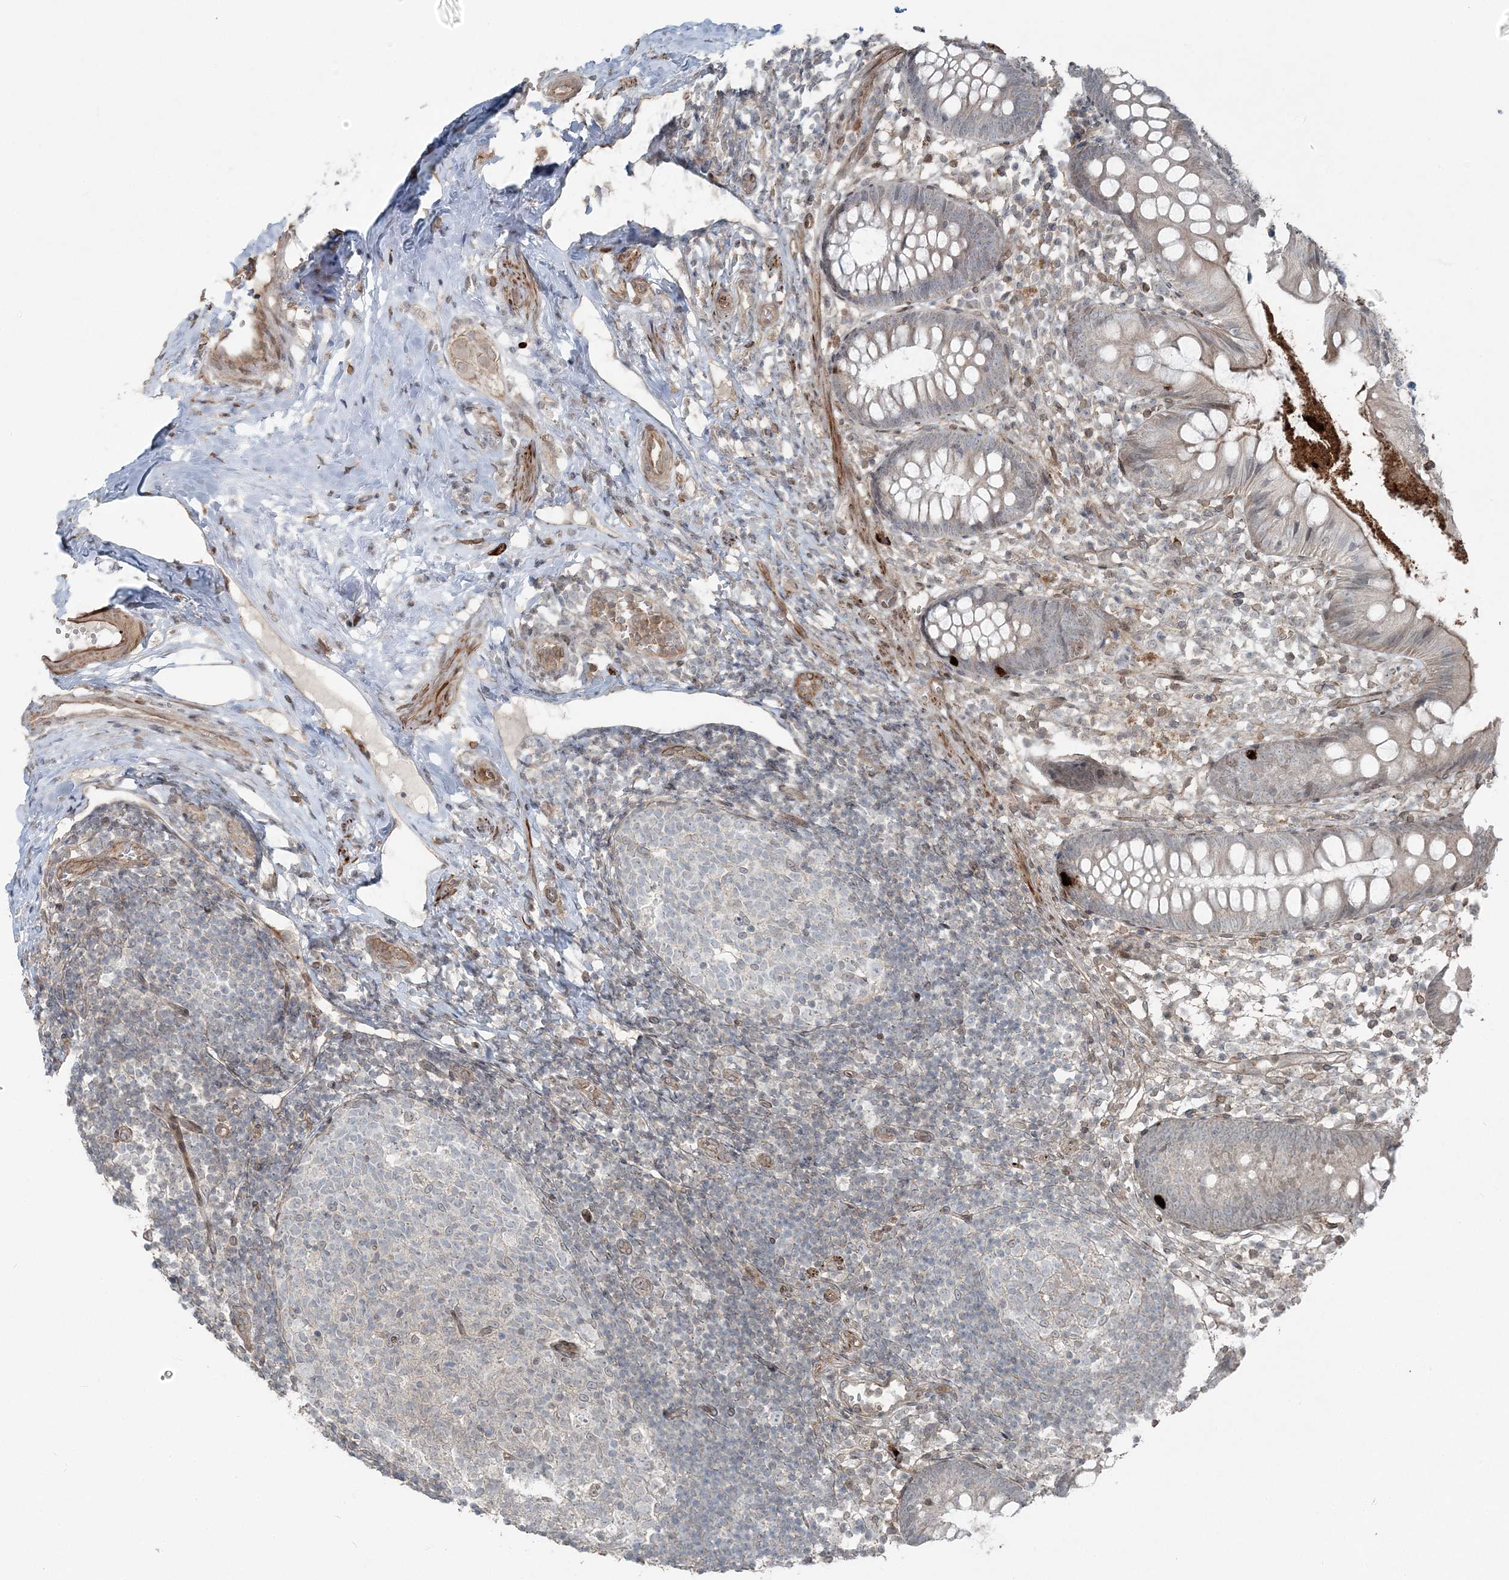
{"staining": {"intensity": "weak", "quantity": "<25%", "location": "cytoplasmic/membranous"}, "tissue": "appendix", "cell_type": "Glandular cells", "image_type": "normal", "snomed": [{"axis": "morphology", "description": "Normal tissue, NOS"}, {"axis": "topography", "description": "Appendix"}], "caption": "The IHC photomicrograph has no significant positivity in glandular cells of appendix.", "gene": "FBXL17", "patient": {"sex": "female", "age": 20}}